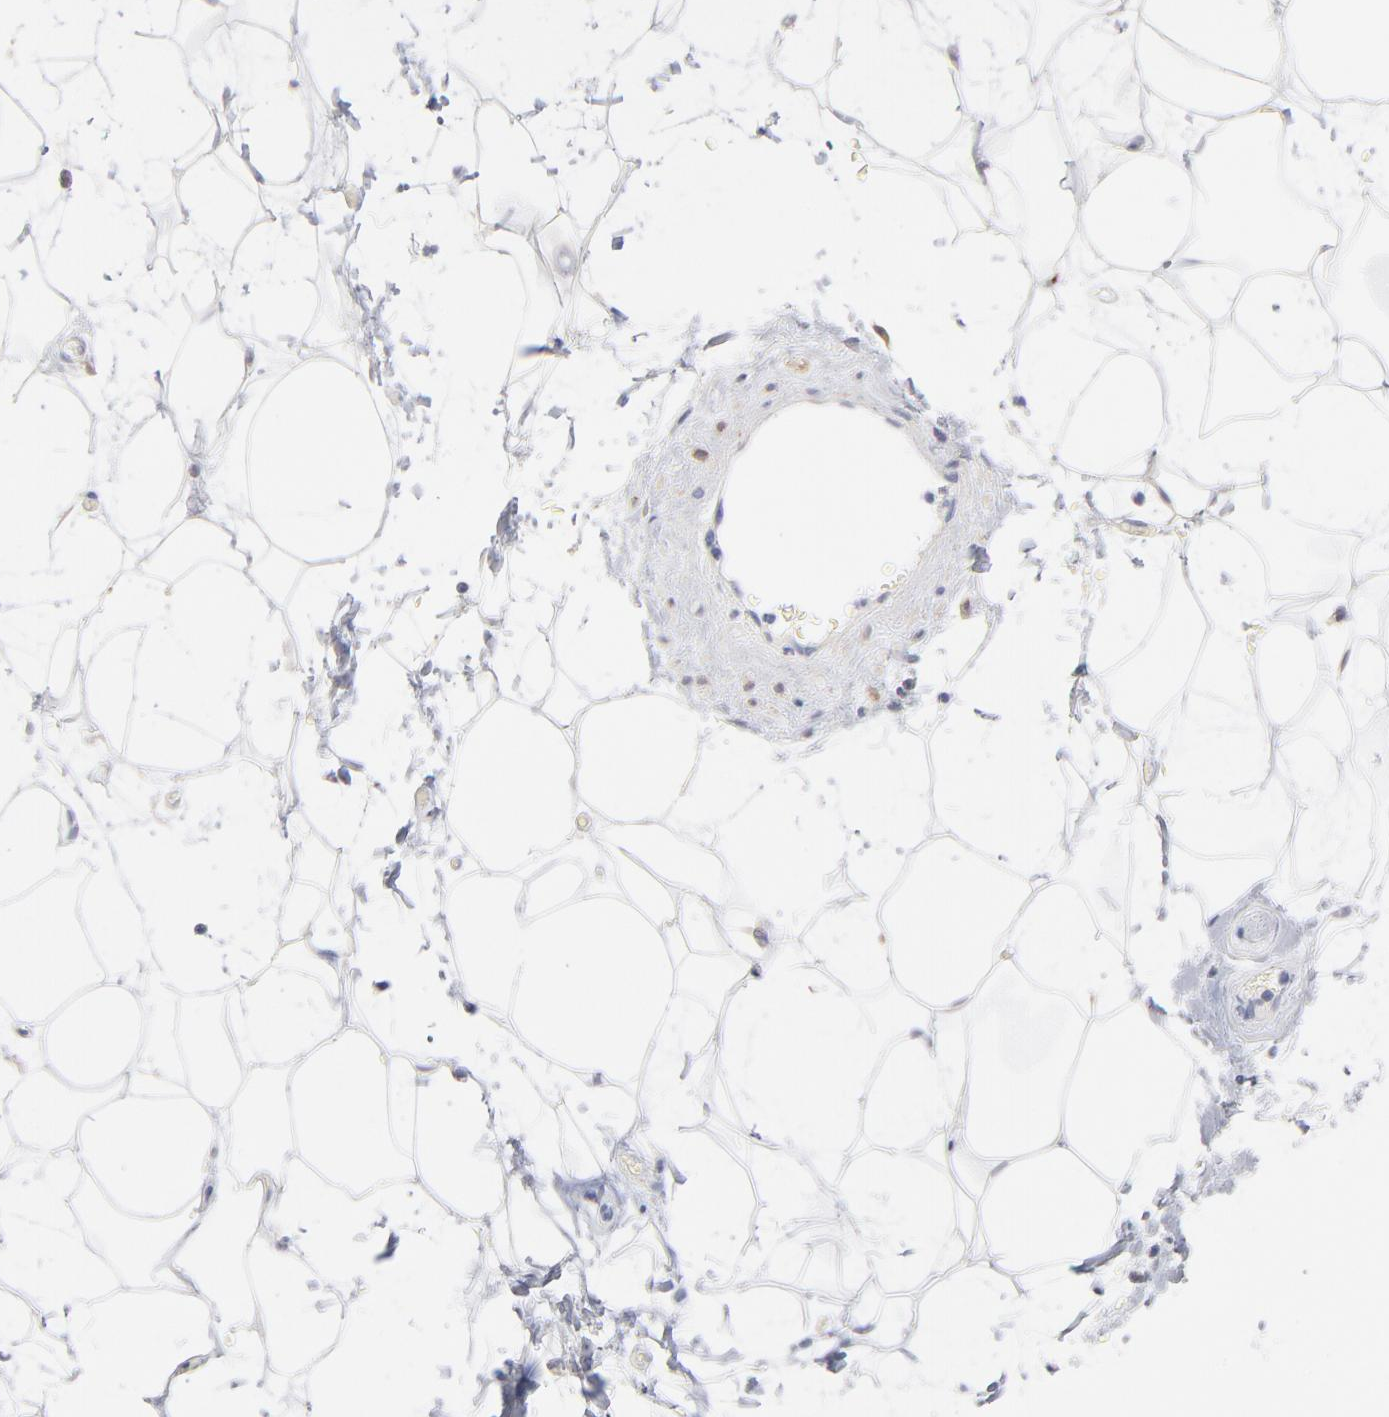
{"staining": {"intensity": "negative", "quantity": "none", "location": "none"}, "tissue": "adipose tissue", "cell_type": "Adipocytes", "image_type": "normal", "snomed": [{"axis": "morphology", "description": "Normal tissue, NOS"}, {"axis": "topography", "description": "Soft tissue"}], "caption": "IHC image of benign human adipose tissue stained for a protein (brown), which demonstrates no expression in adipocytes. The staining was performed using DAB (3,3'-diaminobenzidine) to visualize the protein expression in brown, while the nuclei were stained in blue with hematoxylin (Magnification: 20x).", "gene": "MID1", "patient": {"sex": "male", "age": 72}}